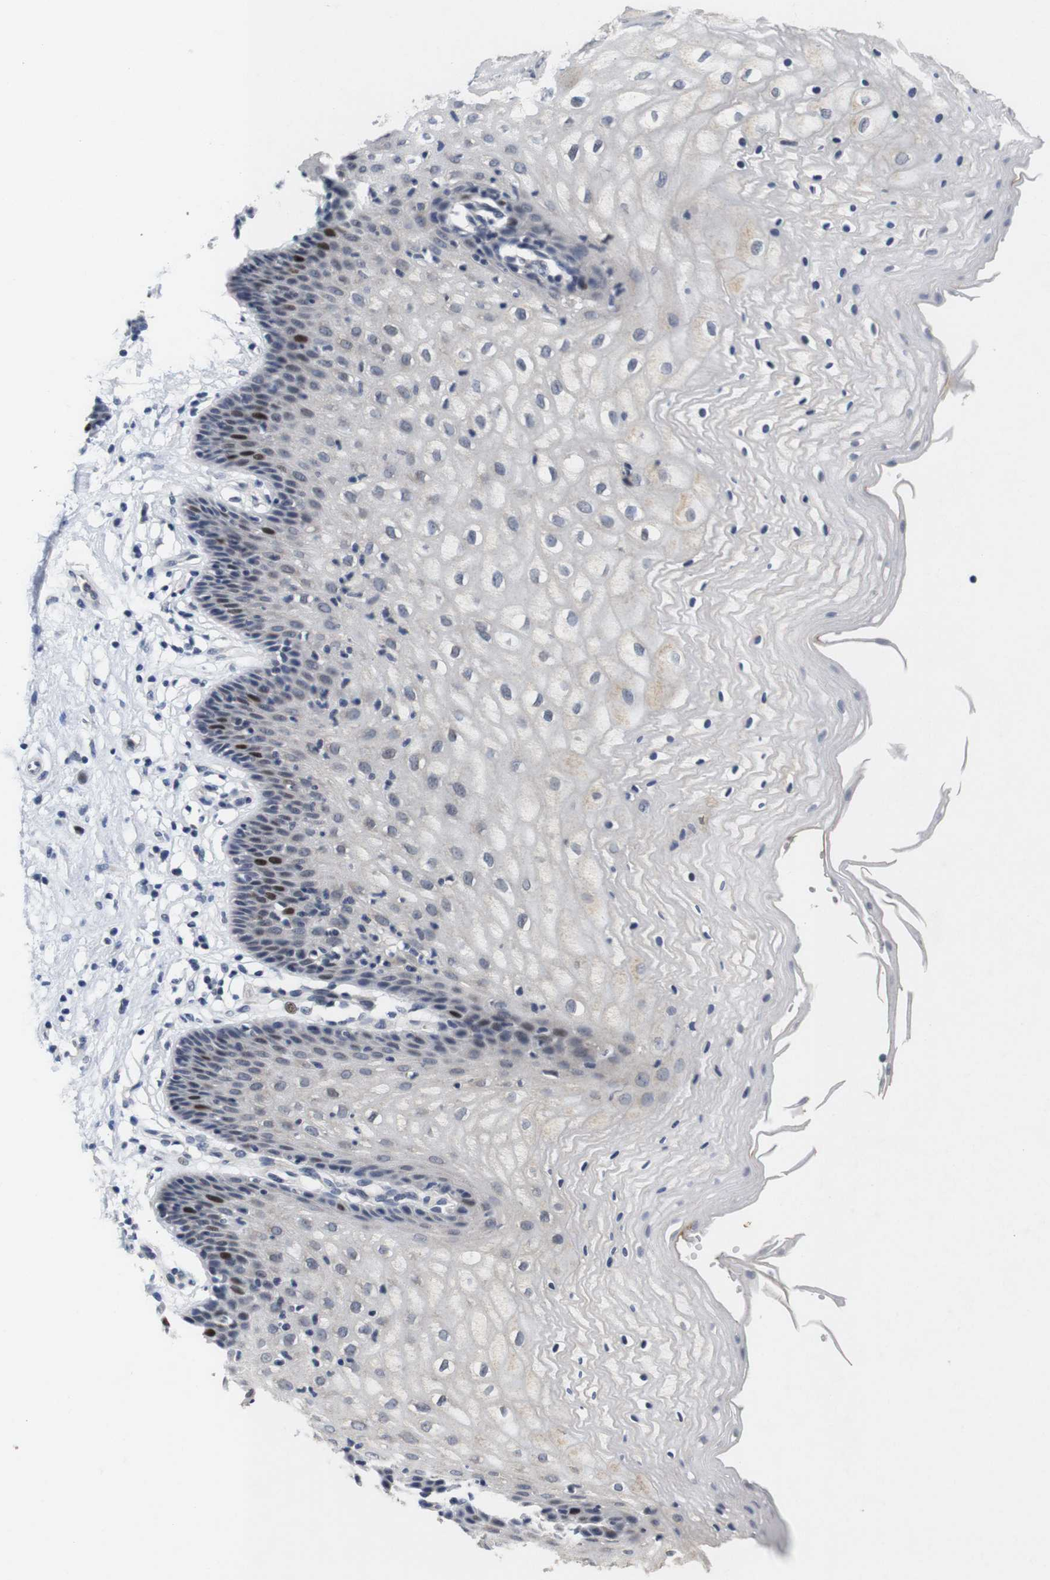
{"staining": {"intensity": "strong", "quantity": "<25%", "location": "nuclear"}, "tissue": "vagina", "cell_type": "Squamous epithelial cells", "image_type": "normal", "snomed": [{"axis": "morphology", "description": "Normal tissue, NOS"}, {"axis": "topography", "description": "Vagina"}], "caption": "Vagina stained with IHC reveals strong nuclear staining in about <25% of squamous epithelial cells.", "gene": "SKP2", "patient": {"sex": "female", "age": 34}}